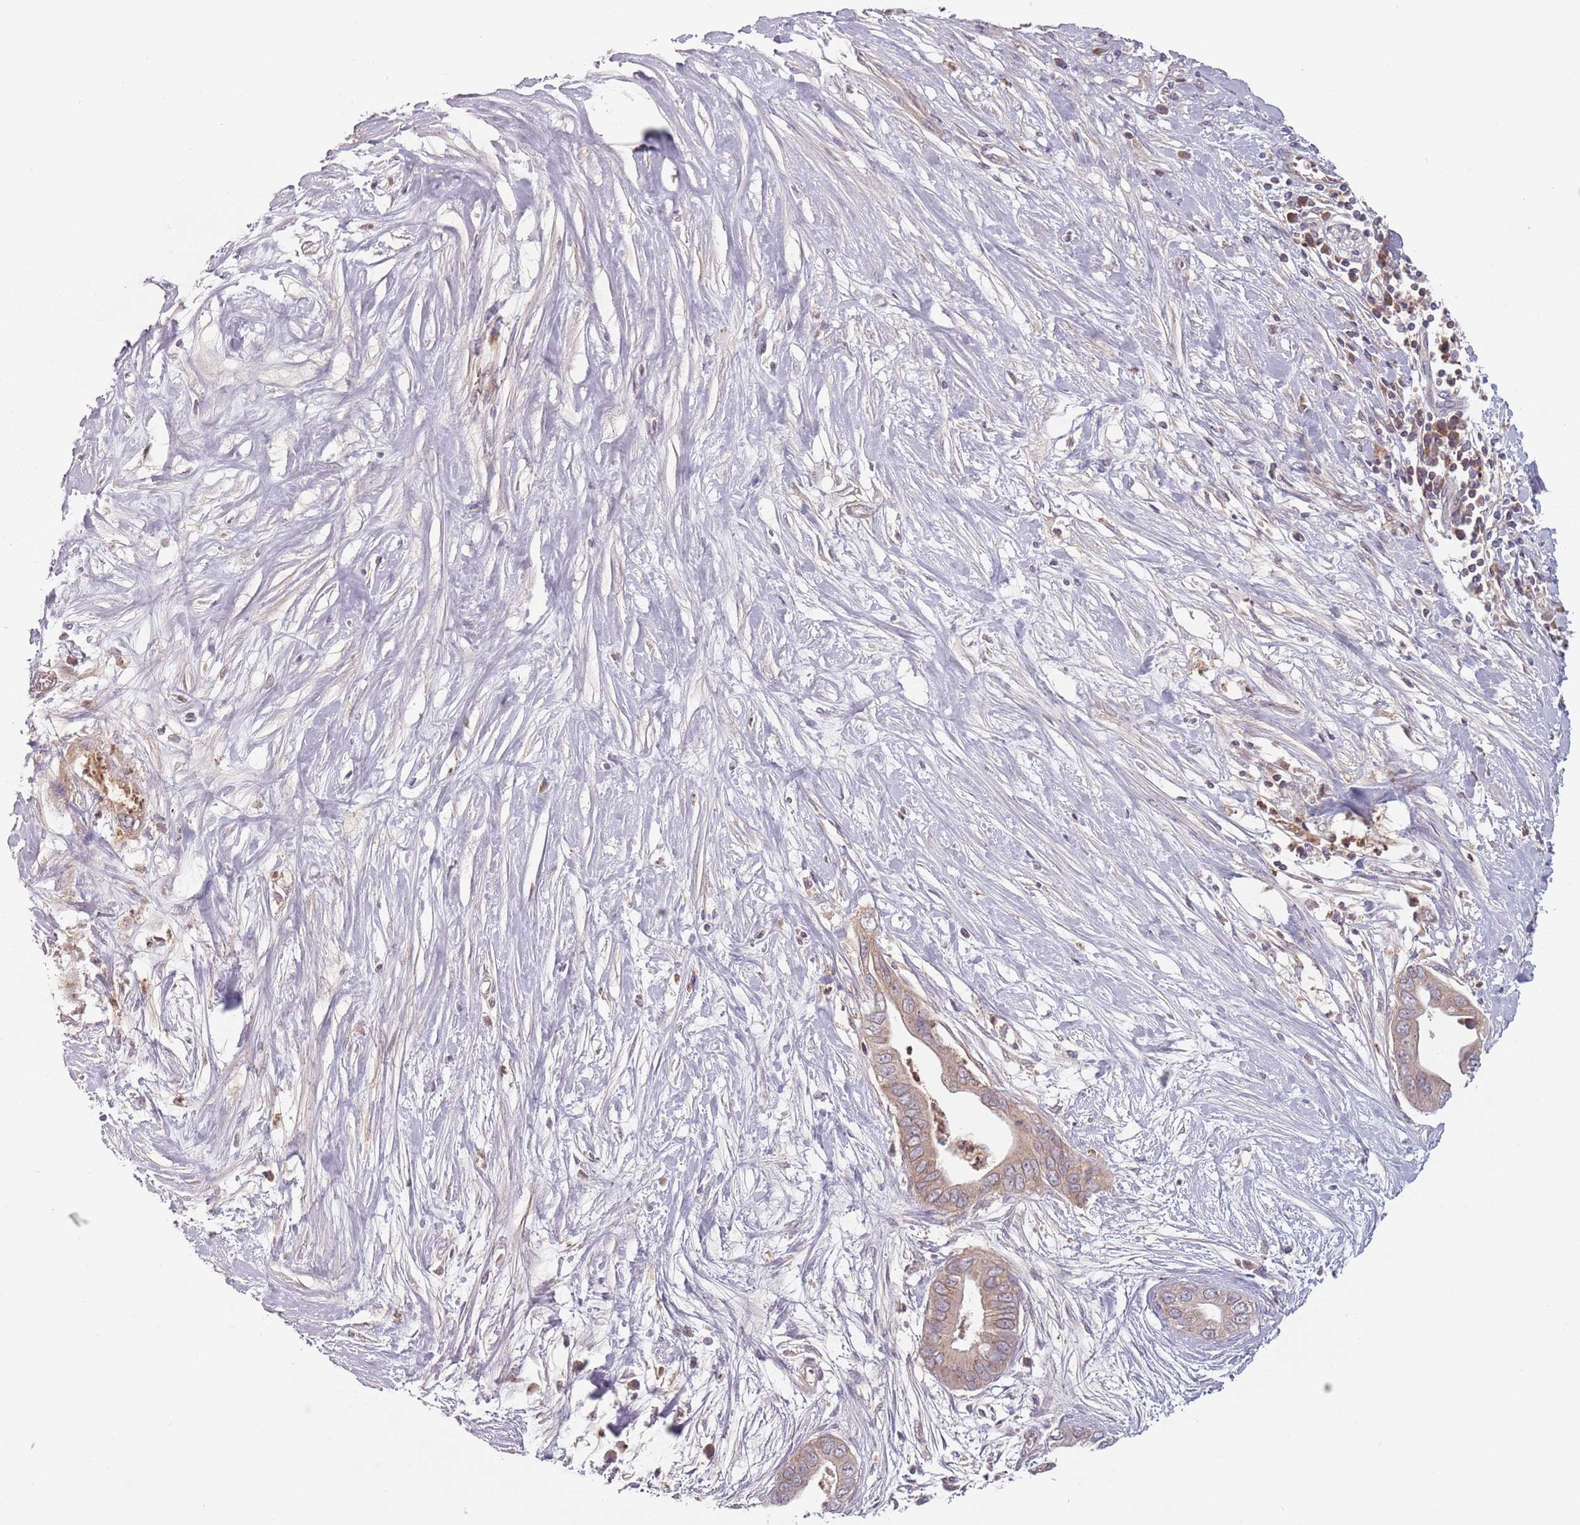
{"staining": {"intensity": "weak", "quantity": ">75%", "location": "cytoplasmic/membranous"}, "tissue": "pancreatic cancer", "cell_type": "Tumor cells", "image_type": "cancer", "snomed": [{"axis": "morphology", "description": "Adenocarcinoma, NOS"}, {"axis": "topography", "description": "Pancreas"}], "caption": "Immunohistochemistry (IHC) micrograph of neoplastic tissue: adenocarcinoma (pancreatic) stained using immunohistochemistry (IHC) exhibits low levels of weak protein expression localized specifically in the cytoplasmic/membranous of tumor cells, appearing as a cytoplasmic/membranous brown color.", "gene": "ASB13", "patient": {"sex": "male", "age": 75}}